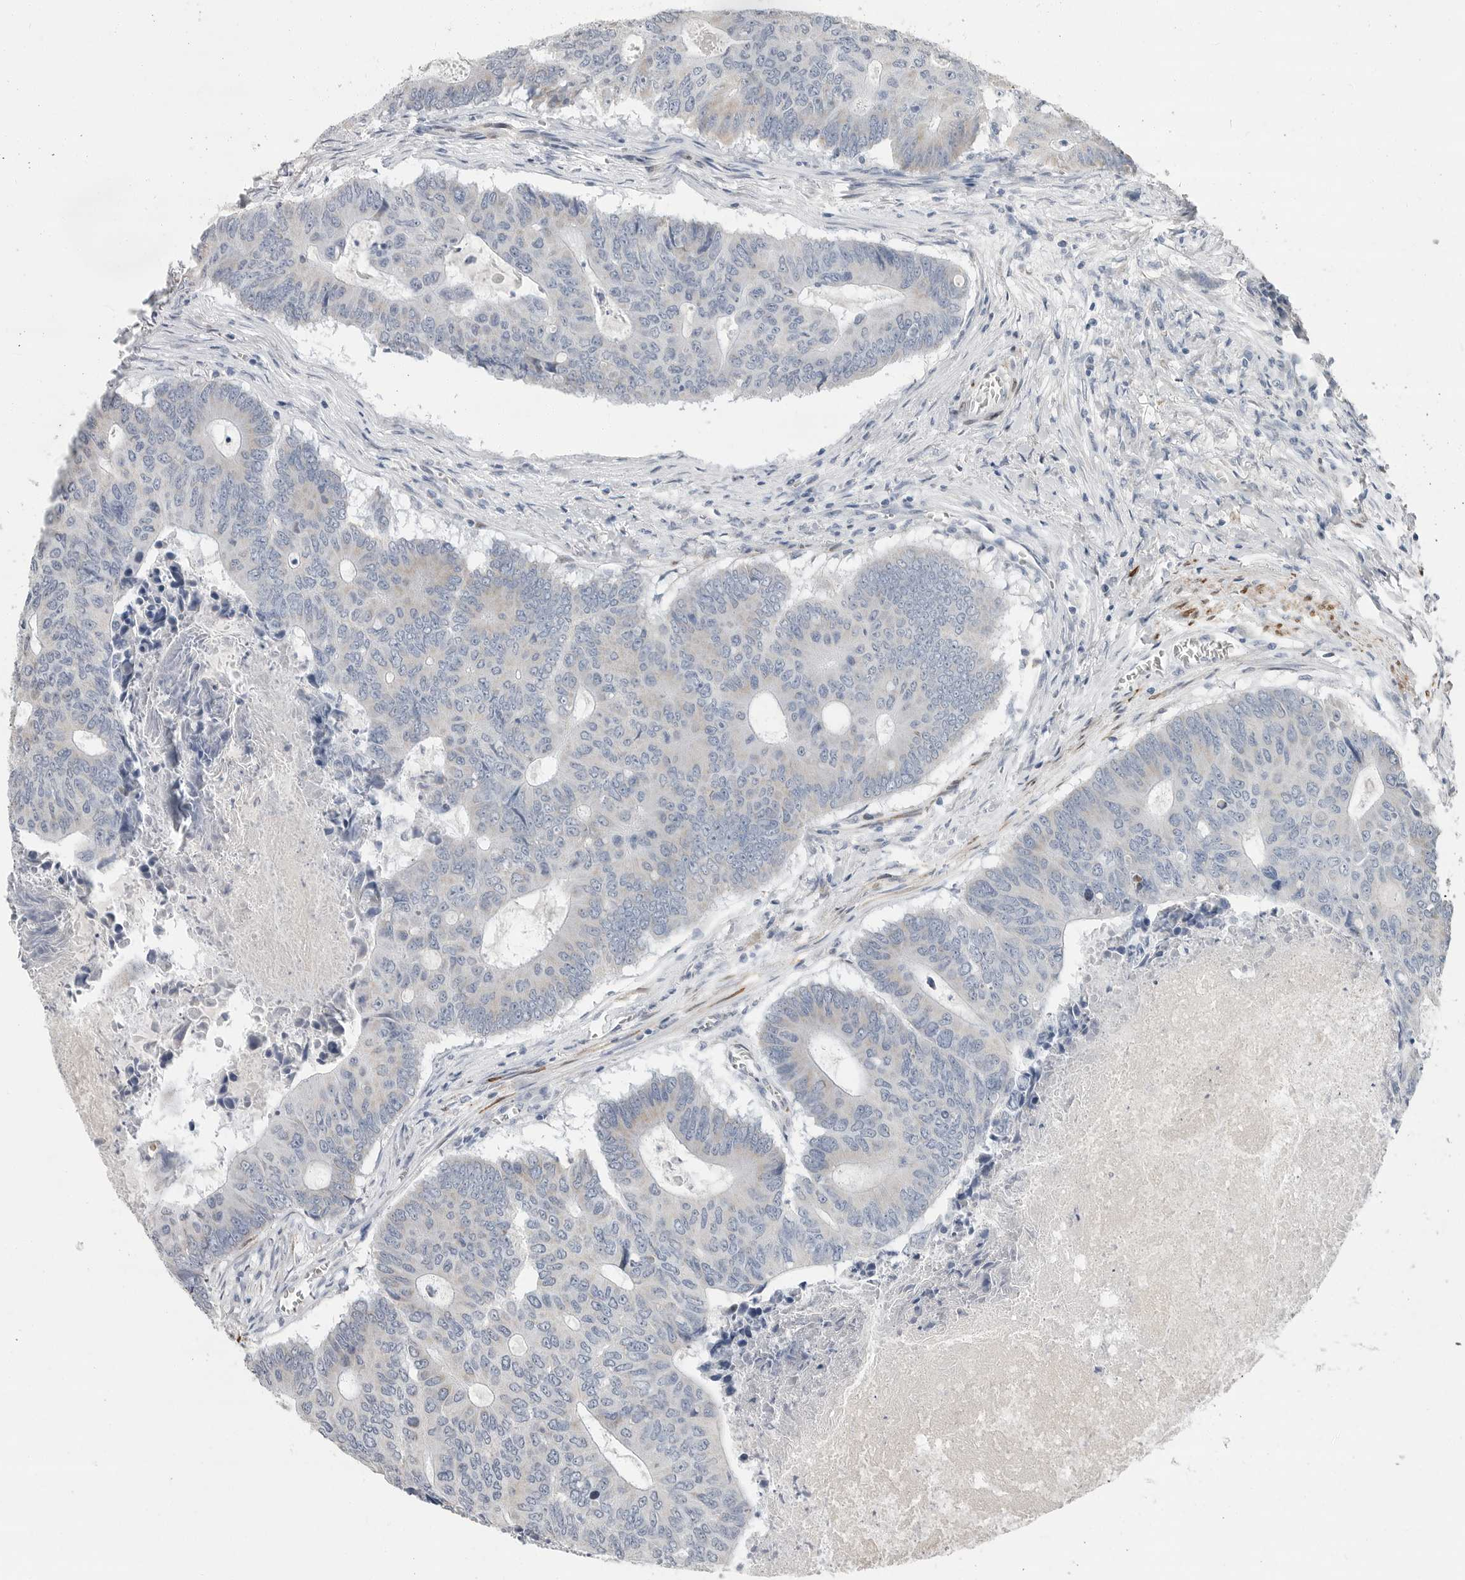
{"staining": {"intensity": "negative", "quantity": "none", "location": "none"}, "tissue": "colorectal cancer", "cell_type": "Tumor cells", "image_type": "cancer", "snomed": [{"axis": "morphology", "description": "Adenocarcinoma, NOS"}, {"axis": "topography", "description": "Colon"}], "caption": "Human colorectal cancer (adenocarcinoma) stained for a protein using immunohistochemistry exhibits no expression in tumor cells.", "gene": "PLN", "patient": {"sex": "male", "age": 87}}